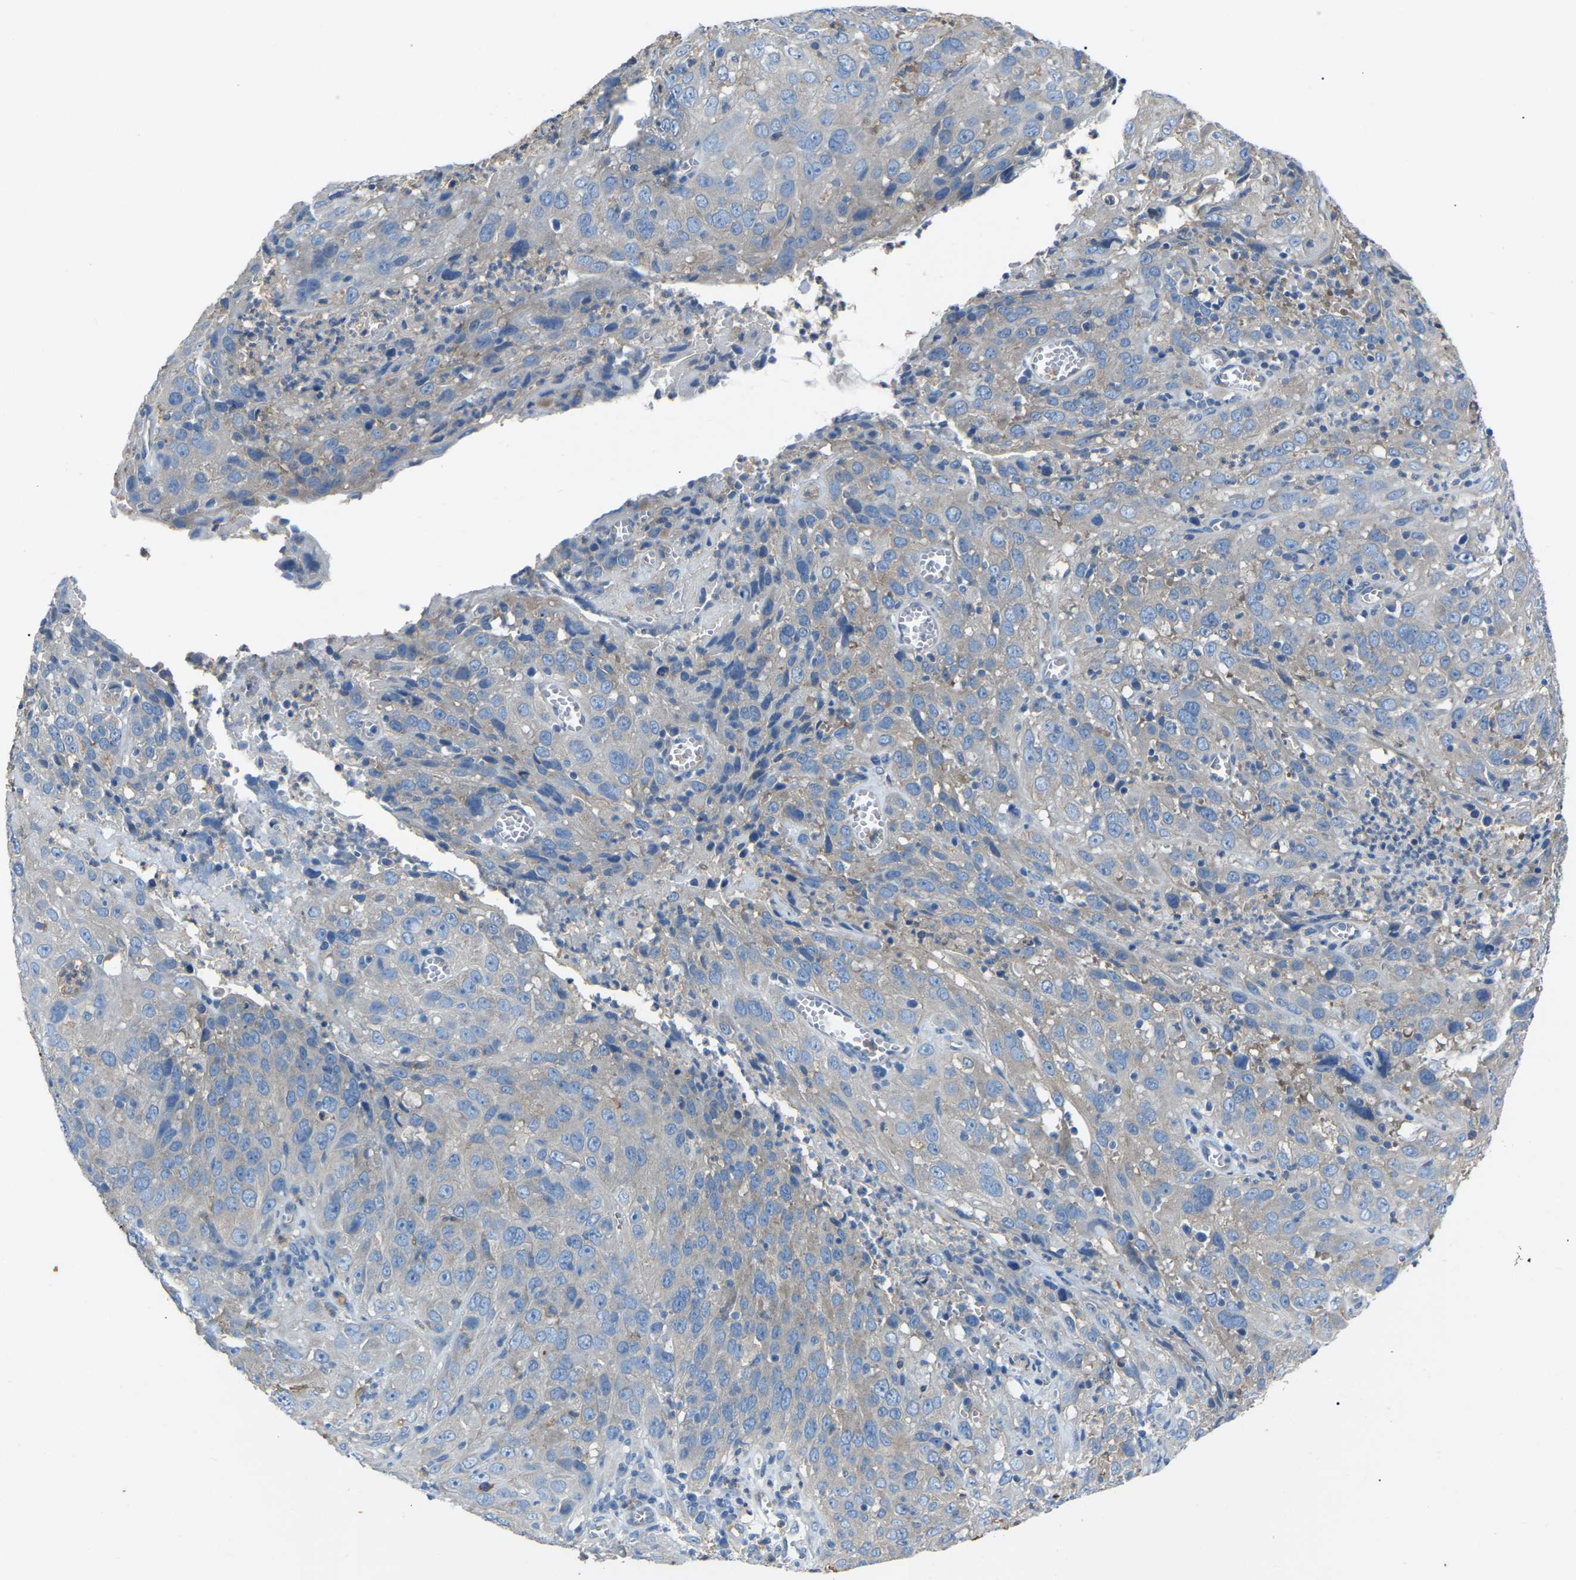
{"staining": {"intensity": "moderate", "quantity": "<25%", "location": "cytoplasmic/membranous"}, "tissue": "cervical cancer", "cell_type": "Tumor cells", "image_type": "cancer", "snomed": [{"axis": "morphology", "description": "Squamous cell carcinoma, NOS"}, {"axis": "topography", "description": "Cervix"}], "caption": "Protein staining exhibits moderate cytoplasmic/membranous expression in about <25% of tumor cells in cervical cancer (squamous cell carcinoma).", "gene": "AIMP1", "patient": {"sex": "female", "age": 32}}